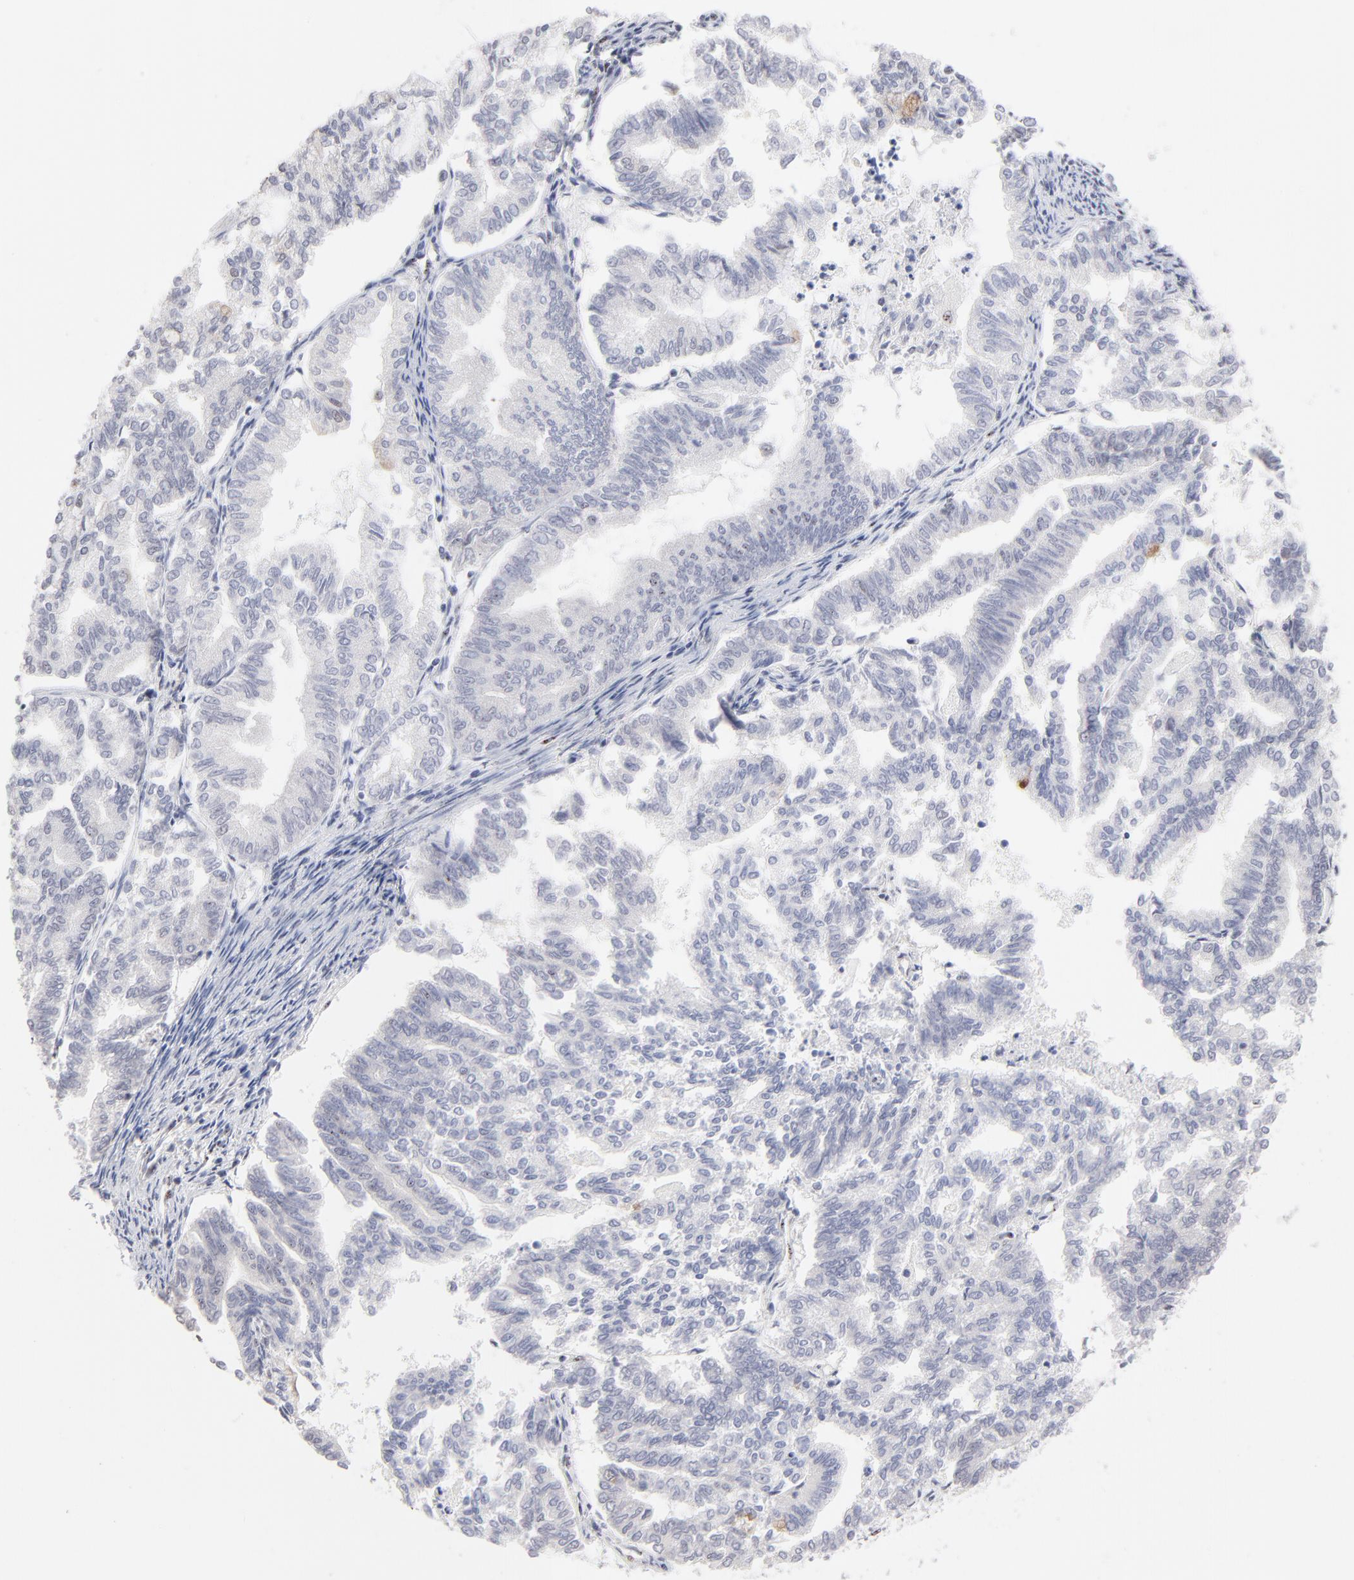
{"staining": {"intensity": "negative", "quantity": "none", "location": "none"}, "tissue": "endometrial cancer", "cell_type": "Tumor cells", "image_type": "cancer", "snomed": [{"axis": "morphology", "description": "Adenocarcinoma, NOS"}, {"axis": "topography", "description": "Endometrium"}], "caption": "The histopathology image exhibits no staining of tumor cells in endometrial cancer (adenocarcinoma).", "gene": "STAT3", "patient": {"sex": "female", "age": 79}}